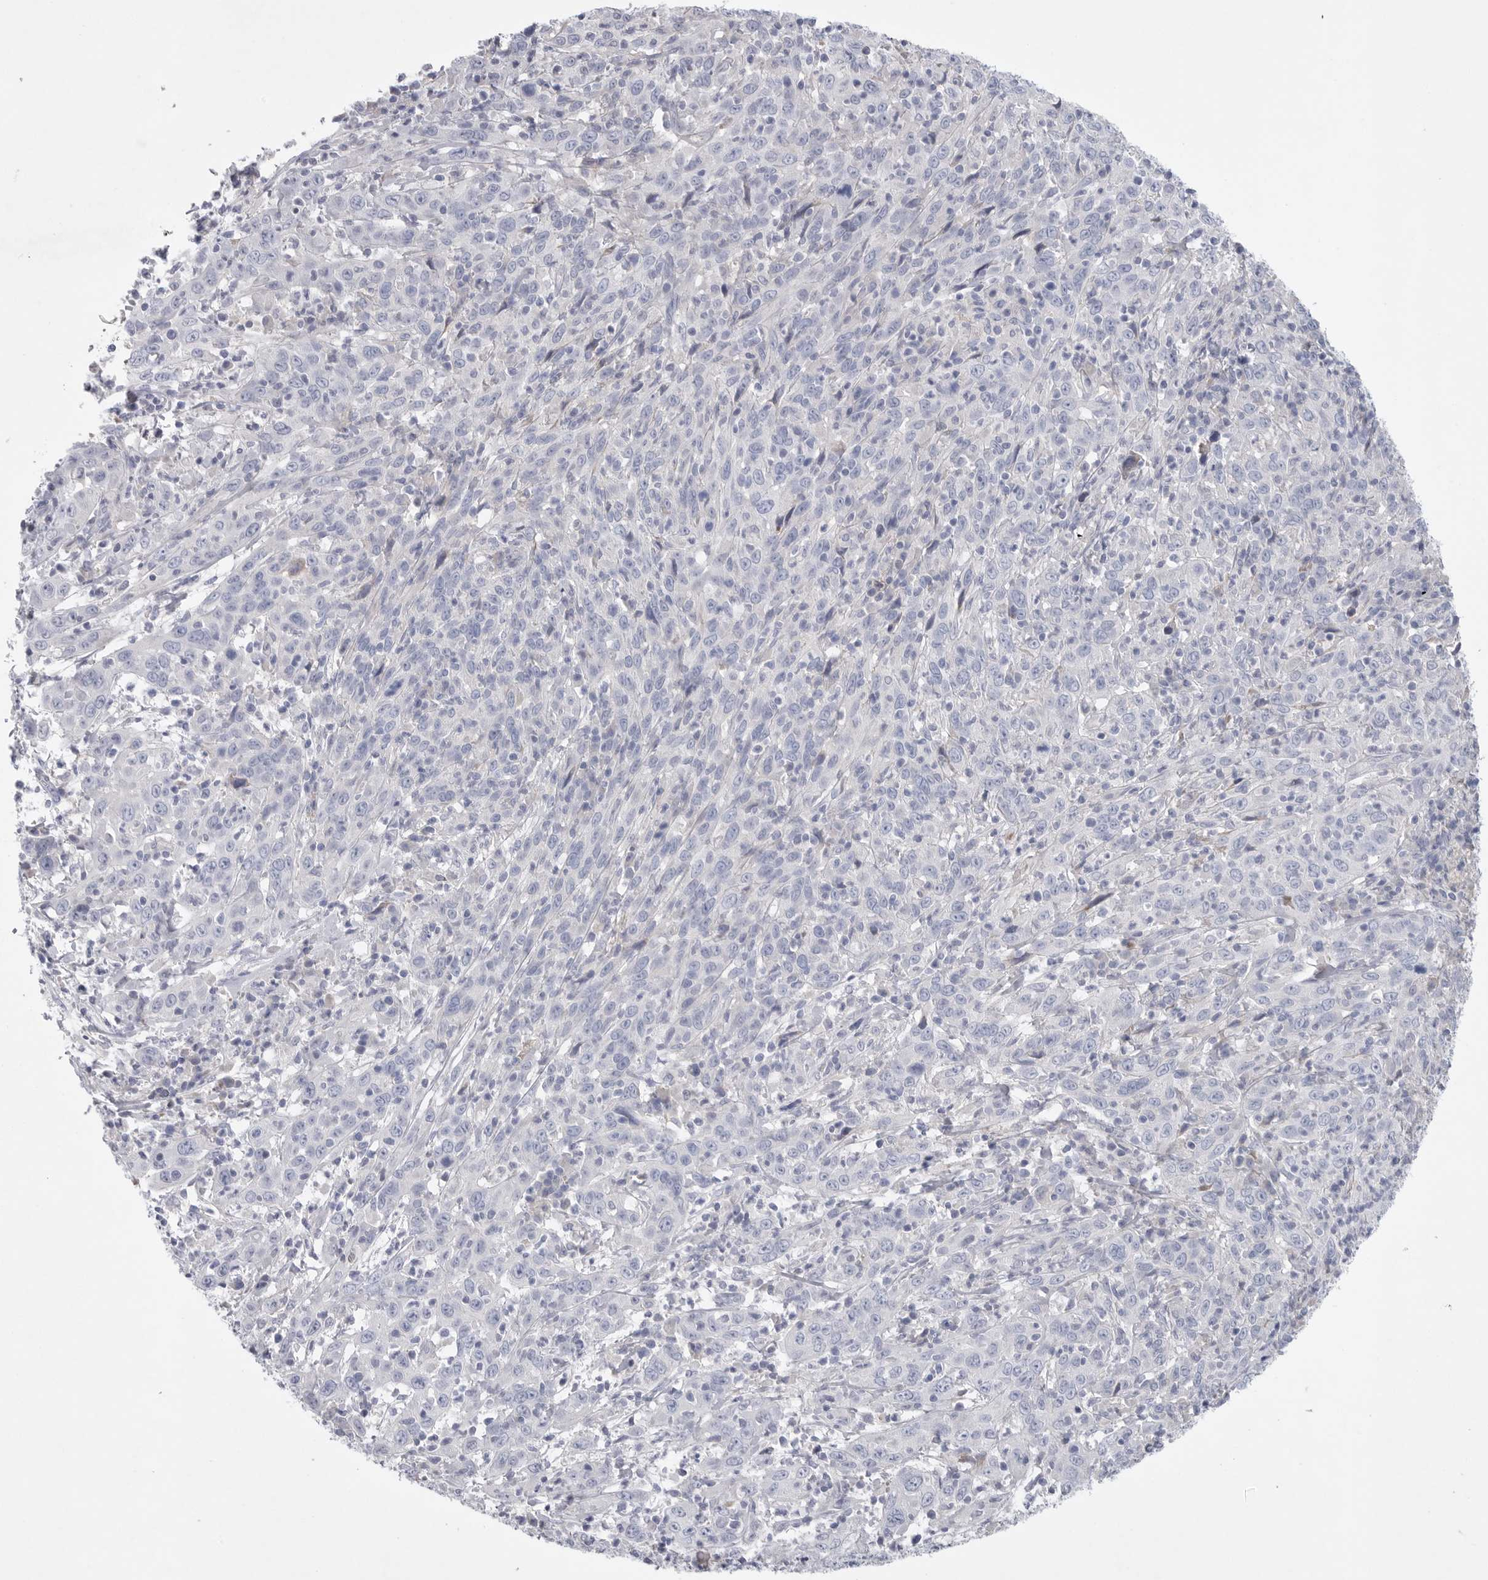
{"staining": {"intensity": "negative", "quantity": "none", "location": "none"}, "tissue": "cervical cancer", "cell_type": "Tumor cells", "image_type": "cancer", "snomed": [{"axis": "morphology", "description": "Squamous cell carcinoma, NOS"}, {"axis": "topography", "description": "Cervix"}], "caption": "A histopathology image of cervical cancer (squamous cell carcinoma) stained for a protein shows no brown staining in tumor cells. The staining was performed using DAB to visualize the protein expression in brown, while the nuclei were stained in blue with hematoxylin (Magnification: 20x).", "gene": "CAMK2B", "patient": {"sex": "female", "age": 46}}